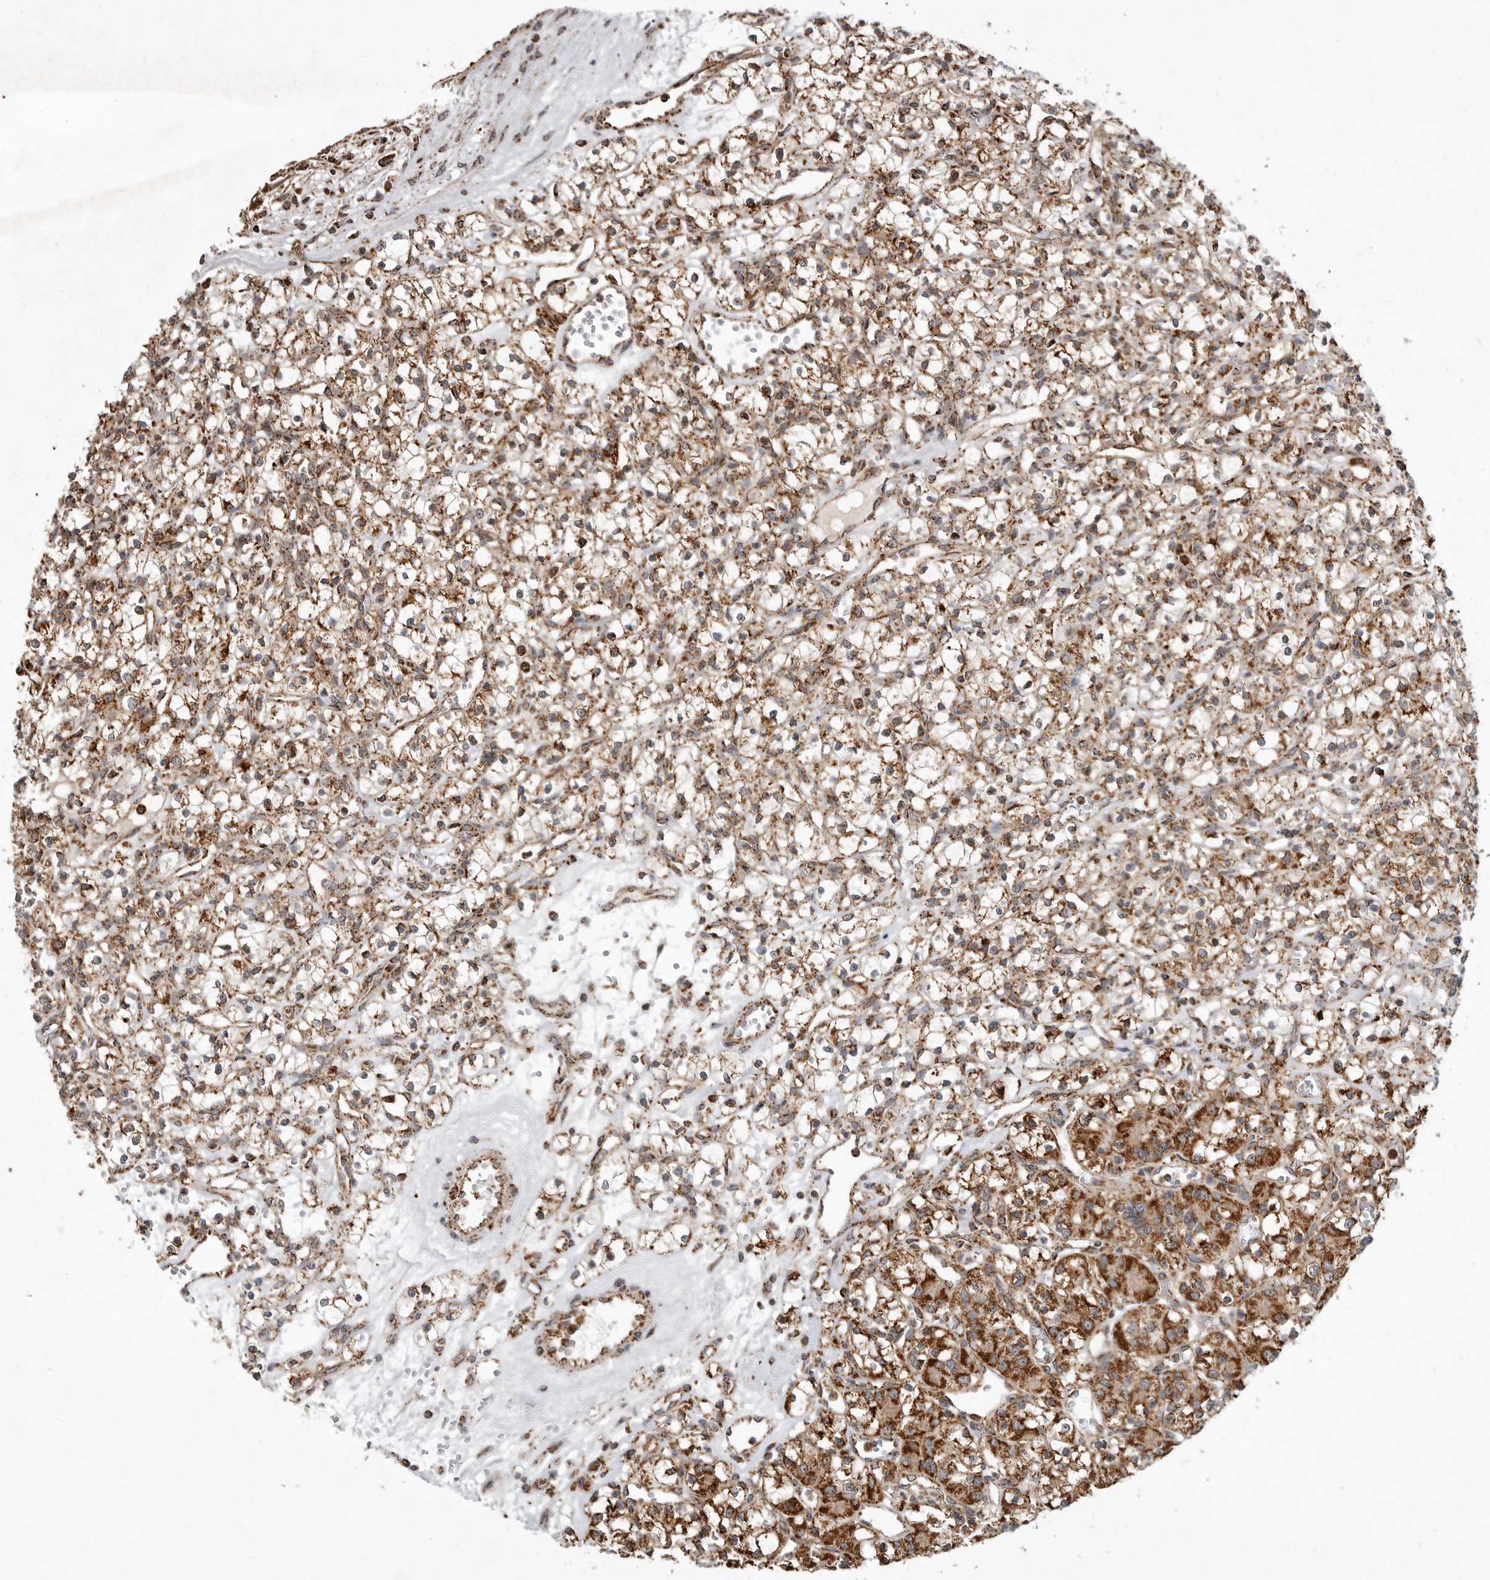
{"staining": {"intensity": "strong", "quantity": ">75%", "location": "cytoplasmic/membranous"}, "tissue": "renal cancer", "cell_type": "Tumor cells", "image_type": "cancer", "snomed": [{"axis": "morphology", "description": "Adenocarcinoma, NOS"}, {"axis": "topography", "description": "Kidney"}], "caption": "IHC of renal cancer demonstrates high levels of strong cytoplasmic/membranous positivity in approximately >75% of tumor cells.", "gene": "GCNT2", "patient": {"sex": "female", "age": 59}}